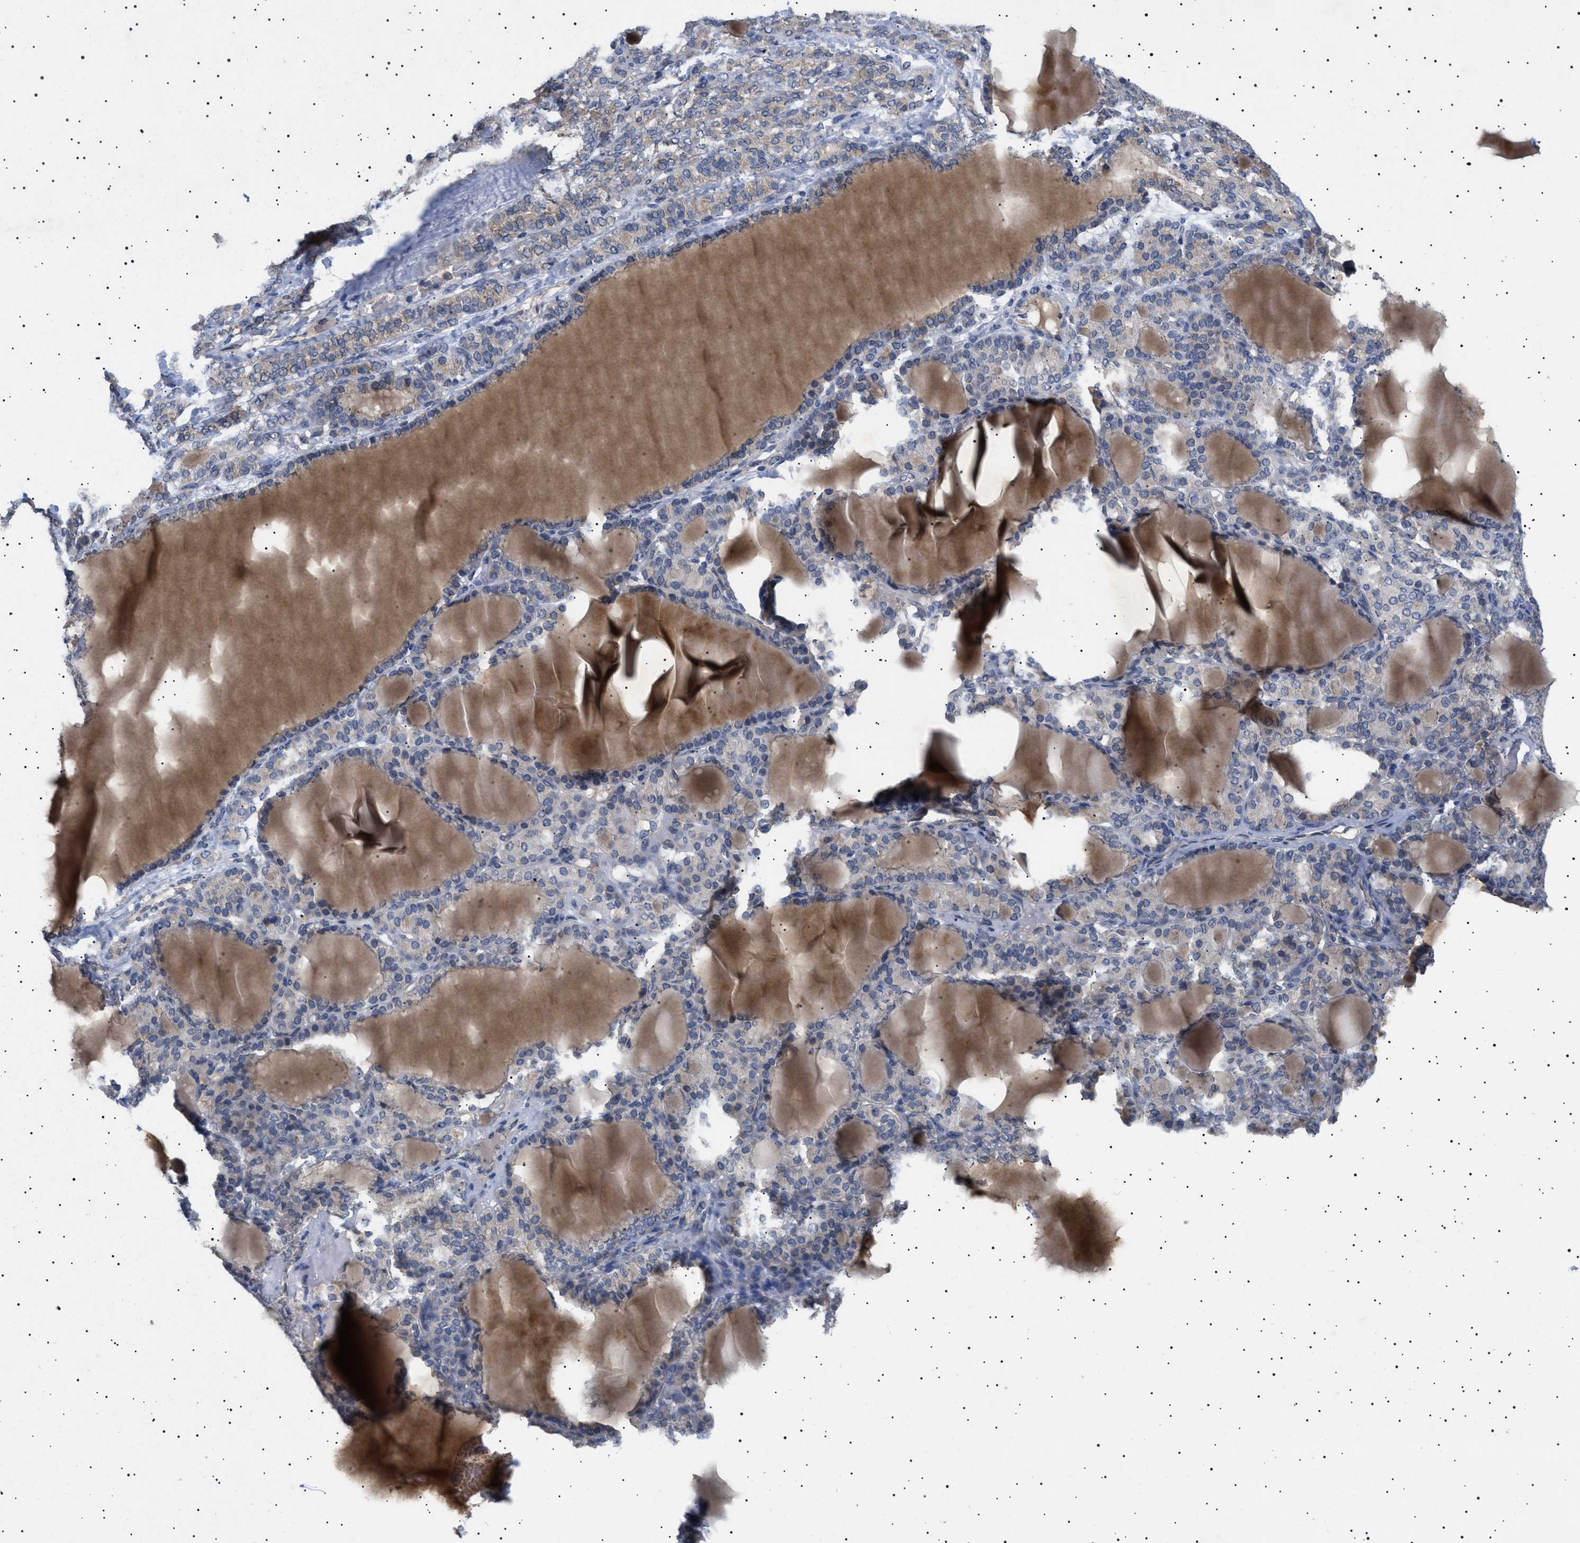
{"staining": {"intensity": "weak", "quantity": "25%-75%", "location": "cytoplasmic/membranous"}, "tissue": "thyroid gland", "cell_type": "Glandular cells", "image_type": "normal", "snomed": [{"axis": "morphology", "description": "Normal tissue, NOS"}, {"axis": "topography", "description": "Thyroid gland"}], "caption": "IHC of unremarkable human thyroid gland demonstrates low levels of weak cytoplasmic/membranous expression in approximately 25%-75% of glandular cells.", "gene": "NUP93", "patient": {"sex": "female", "age": 28}}